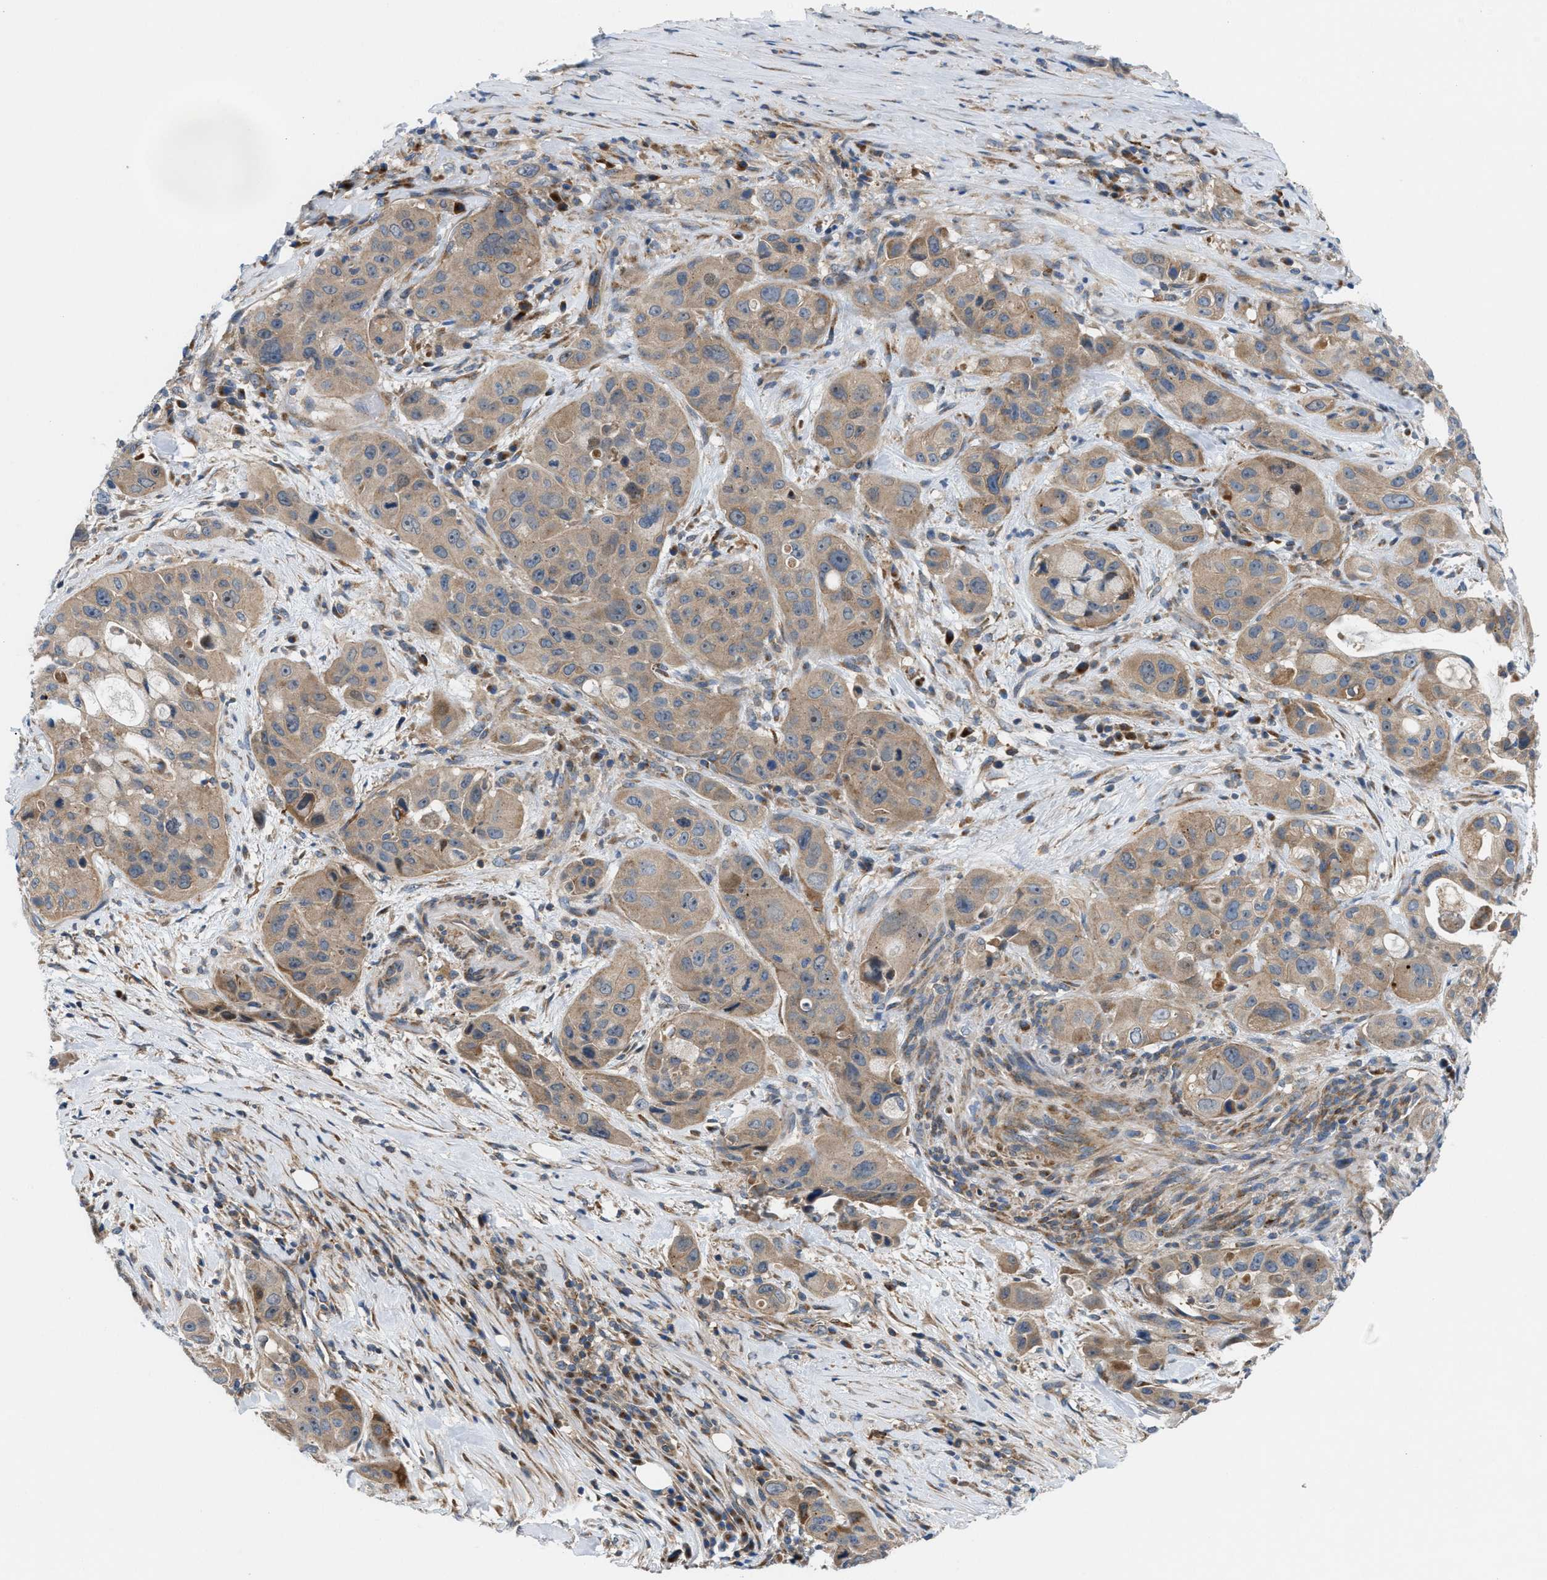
{"staining": {"intensity": "weak", "quantity": ">75%", "location": "cytoplasmic/membranous"}, "tissue": "pancreatic cancer", "cell_type": "Tumor cells", "image_type": "cancer", "snomed": [{"axis": "morphology", "description": "Adenocarcinoma, NOS"}, {"axis": "topography", "description": "Pancreas"}], "caption": "Immunohistochemistry (IHC) of adenocarcinoma (pancreatic) exhibits low levels of weak cytoplasmic/membranous staining in approximately >75% of tumor cells.", "gene": "CYB5D1", "patient": {"sex": "male", "age": 53}}